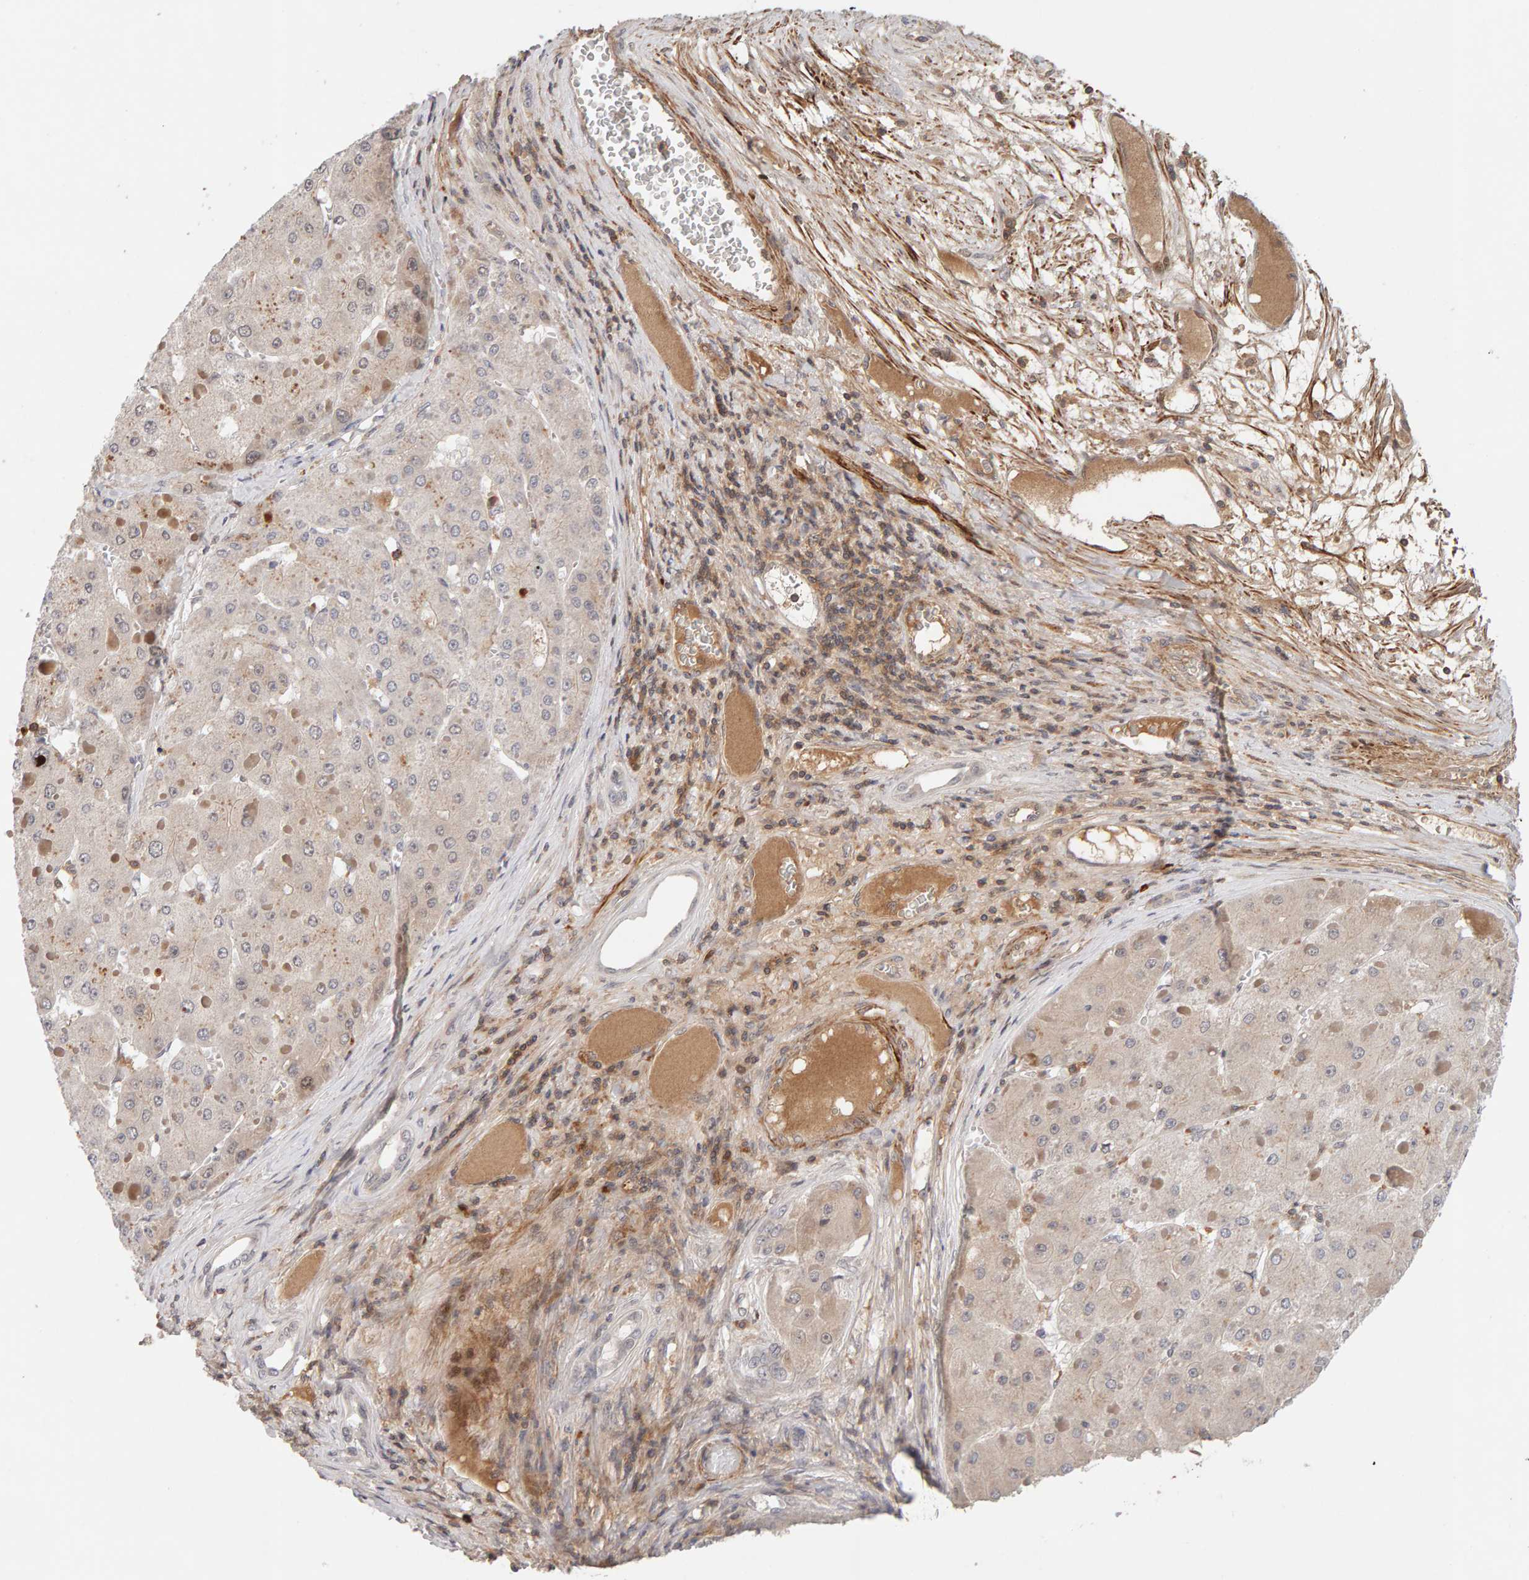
{"staining": {"intensity": "weak", "quantity": ">75%", "location": "cytoplasmic/membranous,nuclear"}, "tissue": "liver cancer", "cell_type": "Tumor cells", "image_type": "cancer", "snomed": [{"axis": "morphology", "description": "Carcinoma, Hepatocellular, NOS"}, {"axis": "topography", "description": "Liver"}], "caption": "A brown stain highlights weak cytoplasmic/membranous and nuclear positivity of a protein in human liver cancer (hepatocellular carcinoma) tumor cells. (Brightfield microscopy of DAB IHC at high magnification).", "gene": "NUDCD1", "patient": {"sex": "female", "age": 73}}